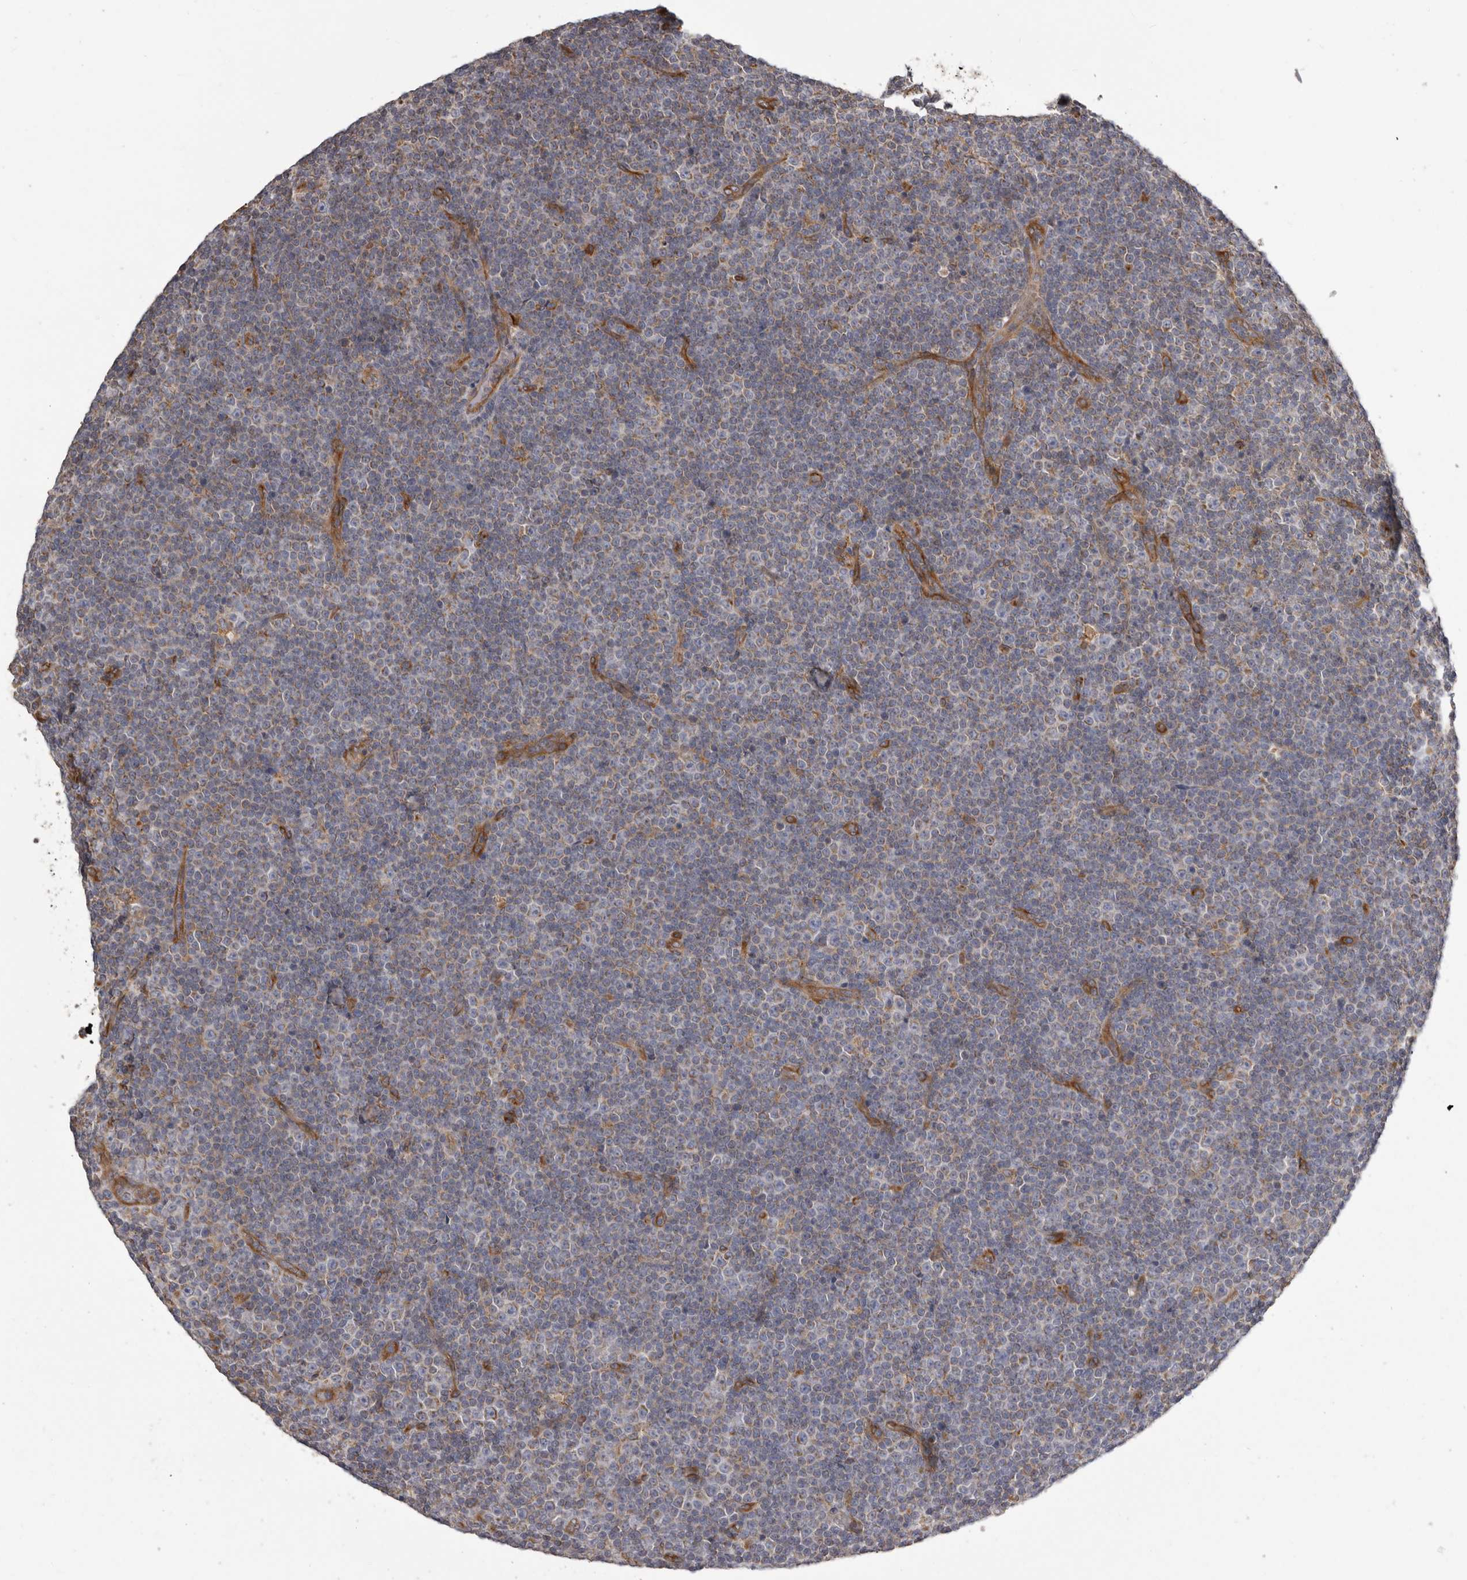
{"staining": {"intensity": "negative", "quantity": "none", "location": "none"}, "tissue": "lymphoma", "cell_type": "Tumor cells", "image_type": "cancer", "snomed": [{"axis": "morphology", "description": "Malignant lymphoma, non-Hodgkin's type, Low grade"}, {"axis": "topography", "description": "Lymph node"}], "caption": "An IHC micrograph of malignant lymphoma, non-Hodgkin's type (low-grade) is shown. There is no staining in tumor cells of malignant lymphoma, non-Hodgkin's type (low-grade).", "gene": "ENAH", "patient": {"sex": "female", "age": 67}}